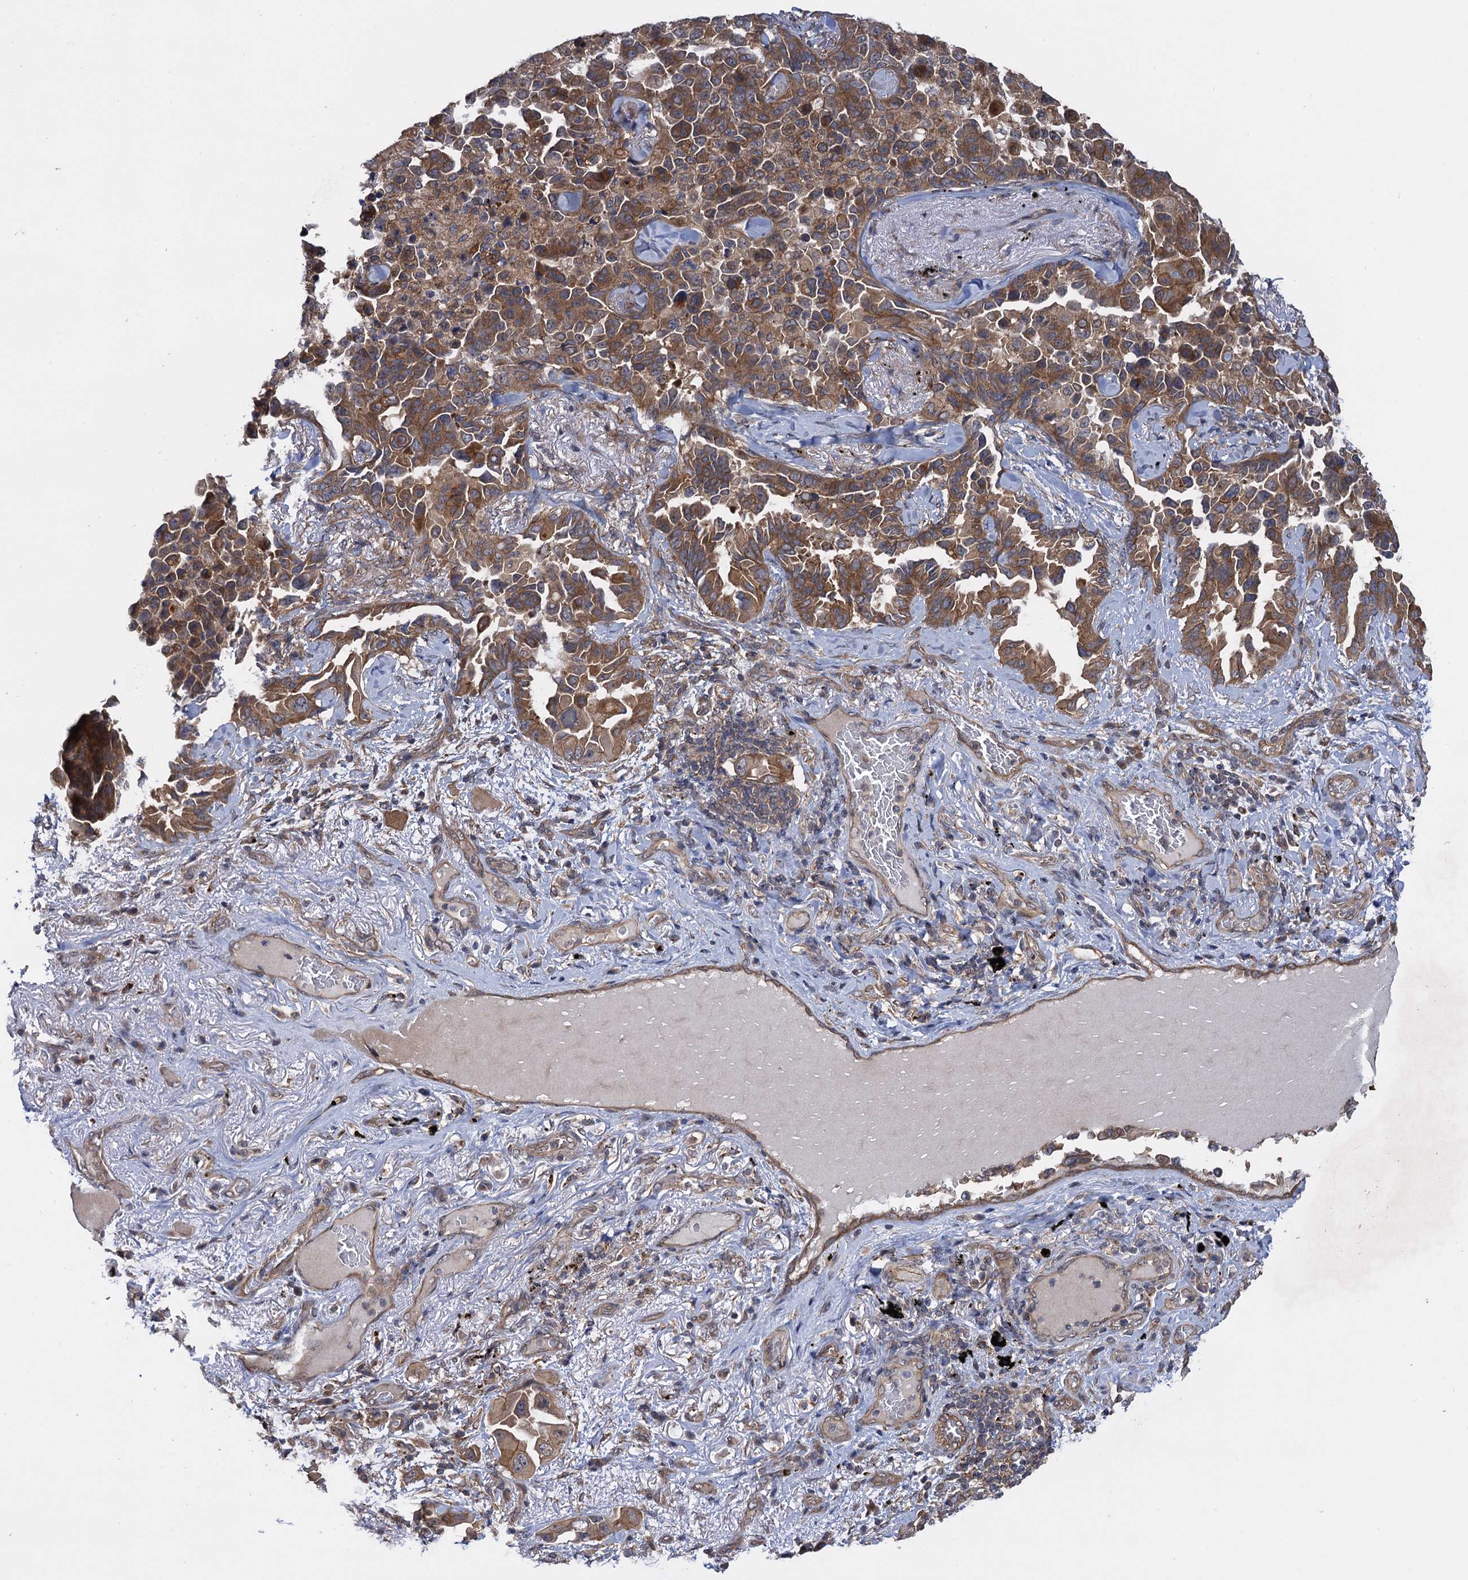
{"staining": {"intensity": "moderate", "quantity": ">75%", "location": "cytoplasmic/membranous"}, "tissue": "lung cancer", "cell_type": "Tumor cells", "image_type": "cancer", "snomed": [{"axis": "morphology", "description": "Adenocarcinoma, NOS"}, {"axis": "topography", "description": "Lung"}], "caption": "Tumor cells demonstrate medium levels of moderate cytoplasmic/membranous expression in about >75% of cells in human lung cancer (adenocarcinoma).", "gene": "HAUS1", "patient": {"sex": "female", "age": 67}}